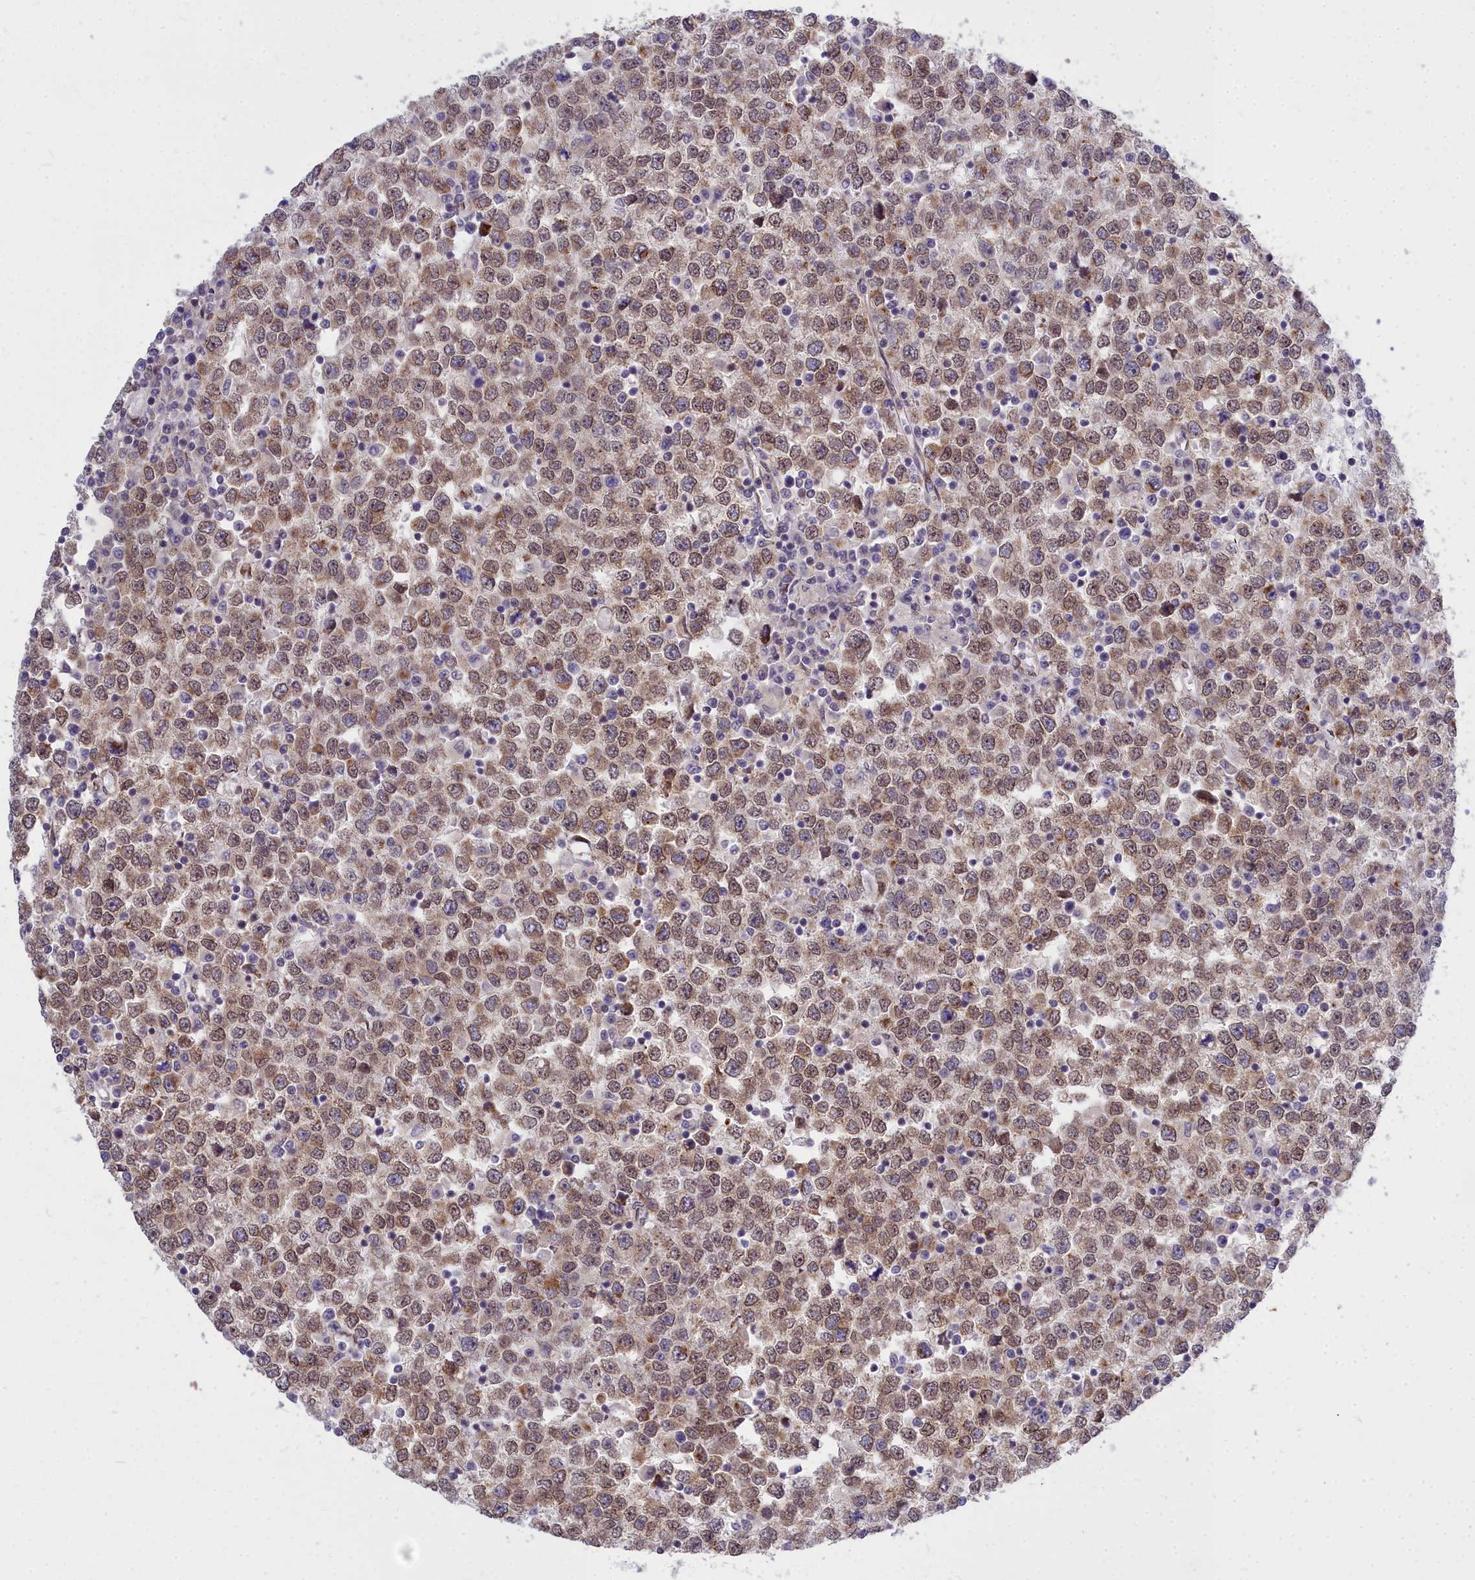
{"staining": {"intensity": "weak", "quantity": "25%-75%", "location": "nuclear"}, "tissue": "testis cancer", "cell_type": "Tumor cells", "image_type": "cancer", "snomed": [{"axis": "morphology", "description": "Seminoma, NOS"}, {"axis": "topography", "description": "Testis"}], "caption": "Protein staining displays weak nuclear expression in approximately 25%-75% of tumor cells in testis cancer. Ihc stains the protein in brown and the nuclei are stained blue.", "gene": "ABCB8", "patient": {"sex": "male", "age": 65}}